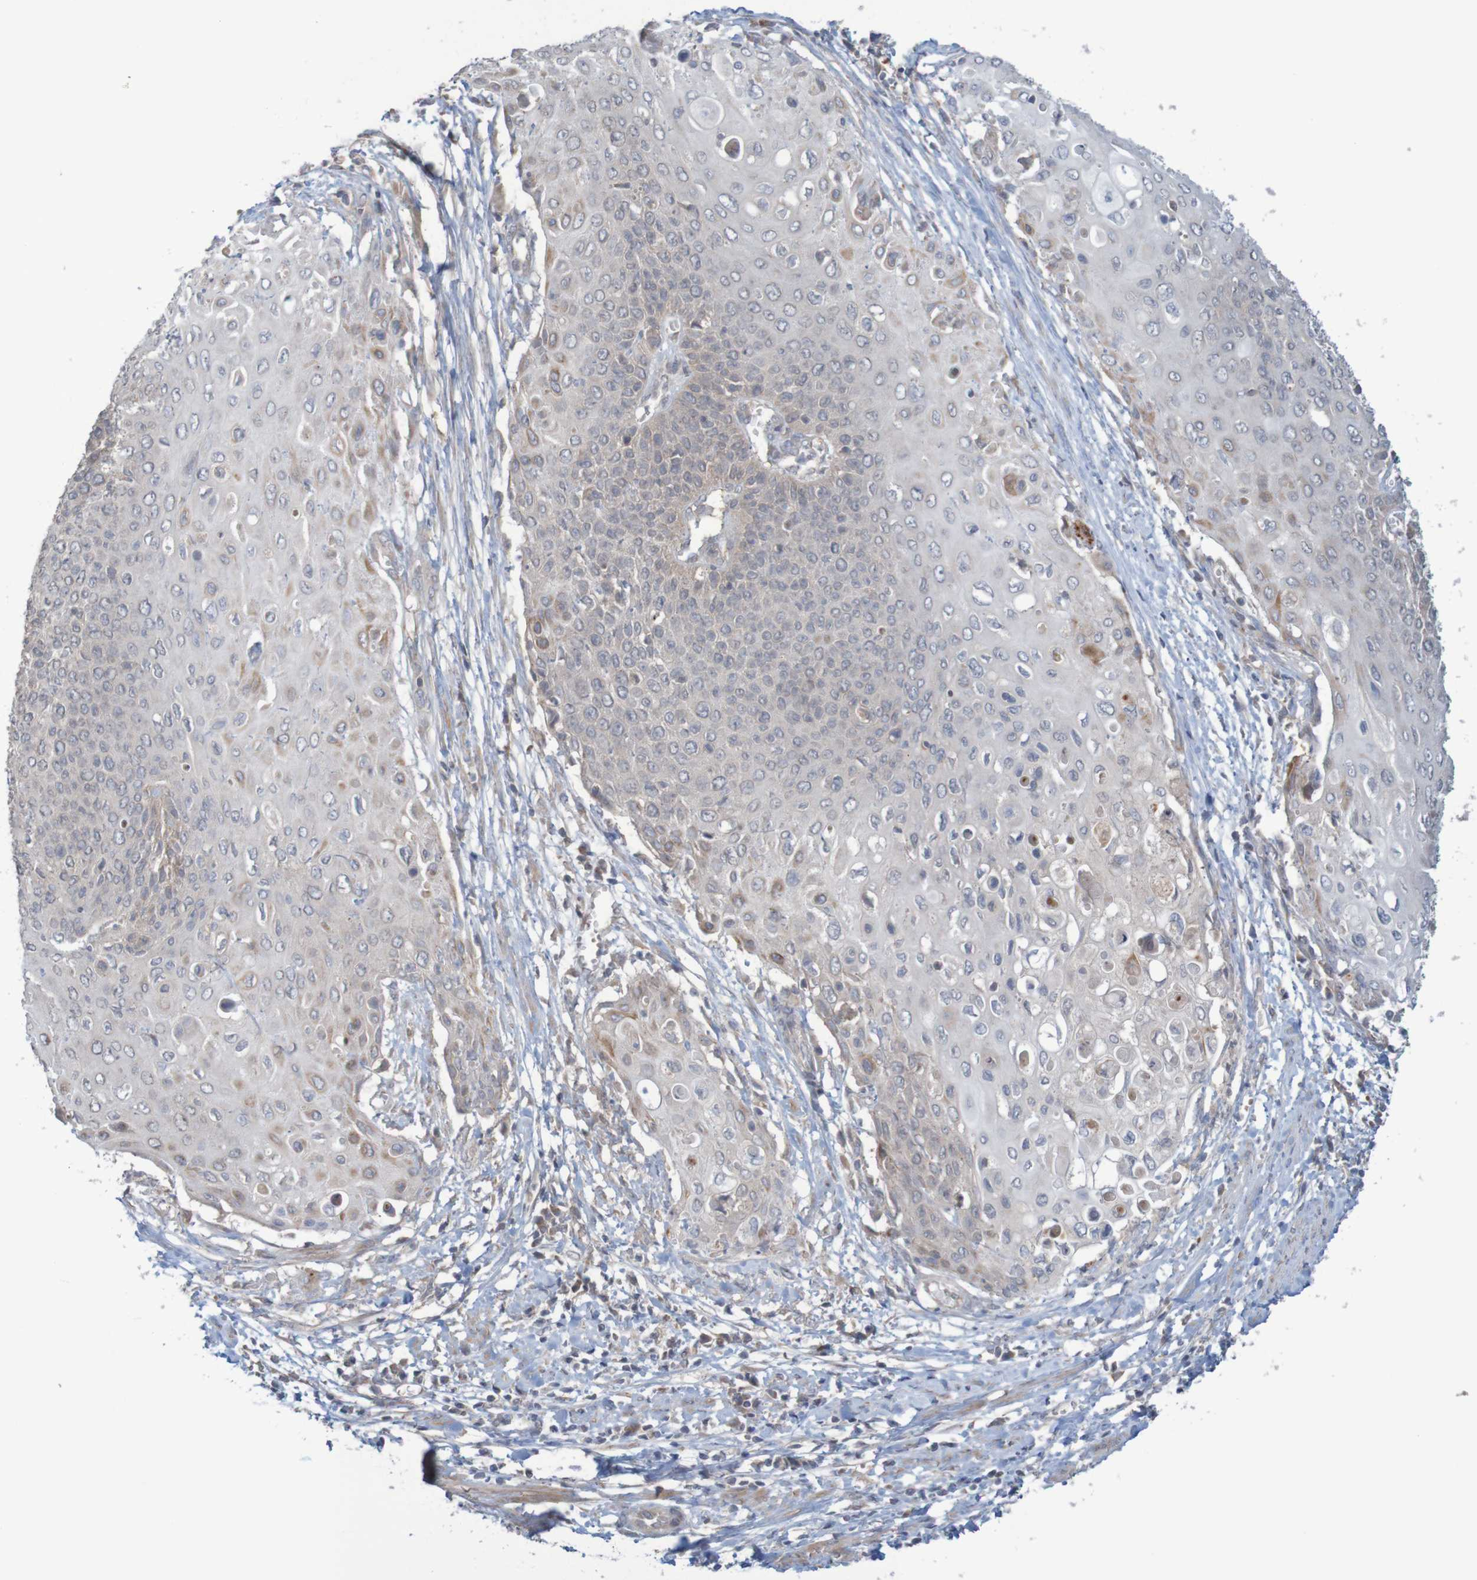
{"staining": {"intensity": "weak", "quantity": "<25%", "location": "cytoplasmic/membranous"}, "tissue": "cervical cancer", "cell_type": "Tumor cells", "image_type": "cancer", "snomed": [{"axis": "morphology", "description": "Squamous cell carcinoma, NOS"}, {"axis": "topography", "description": "Cervix"}], "caption": "This is an immunohistochemistry image of squamous cell carcinoma (cervical). There is no expression in tumor cells.", "gene": "ANKK1", "patient": {"sex": "female", "age": 39}}